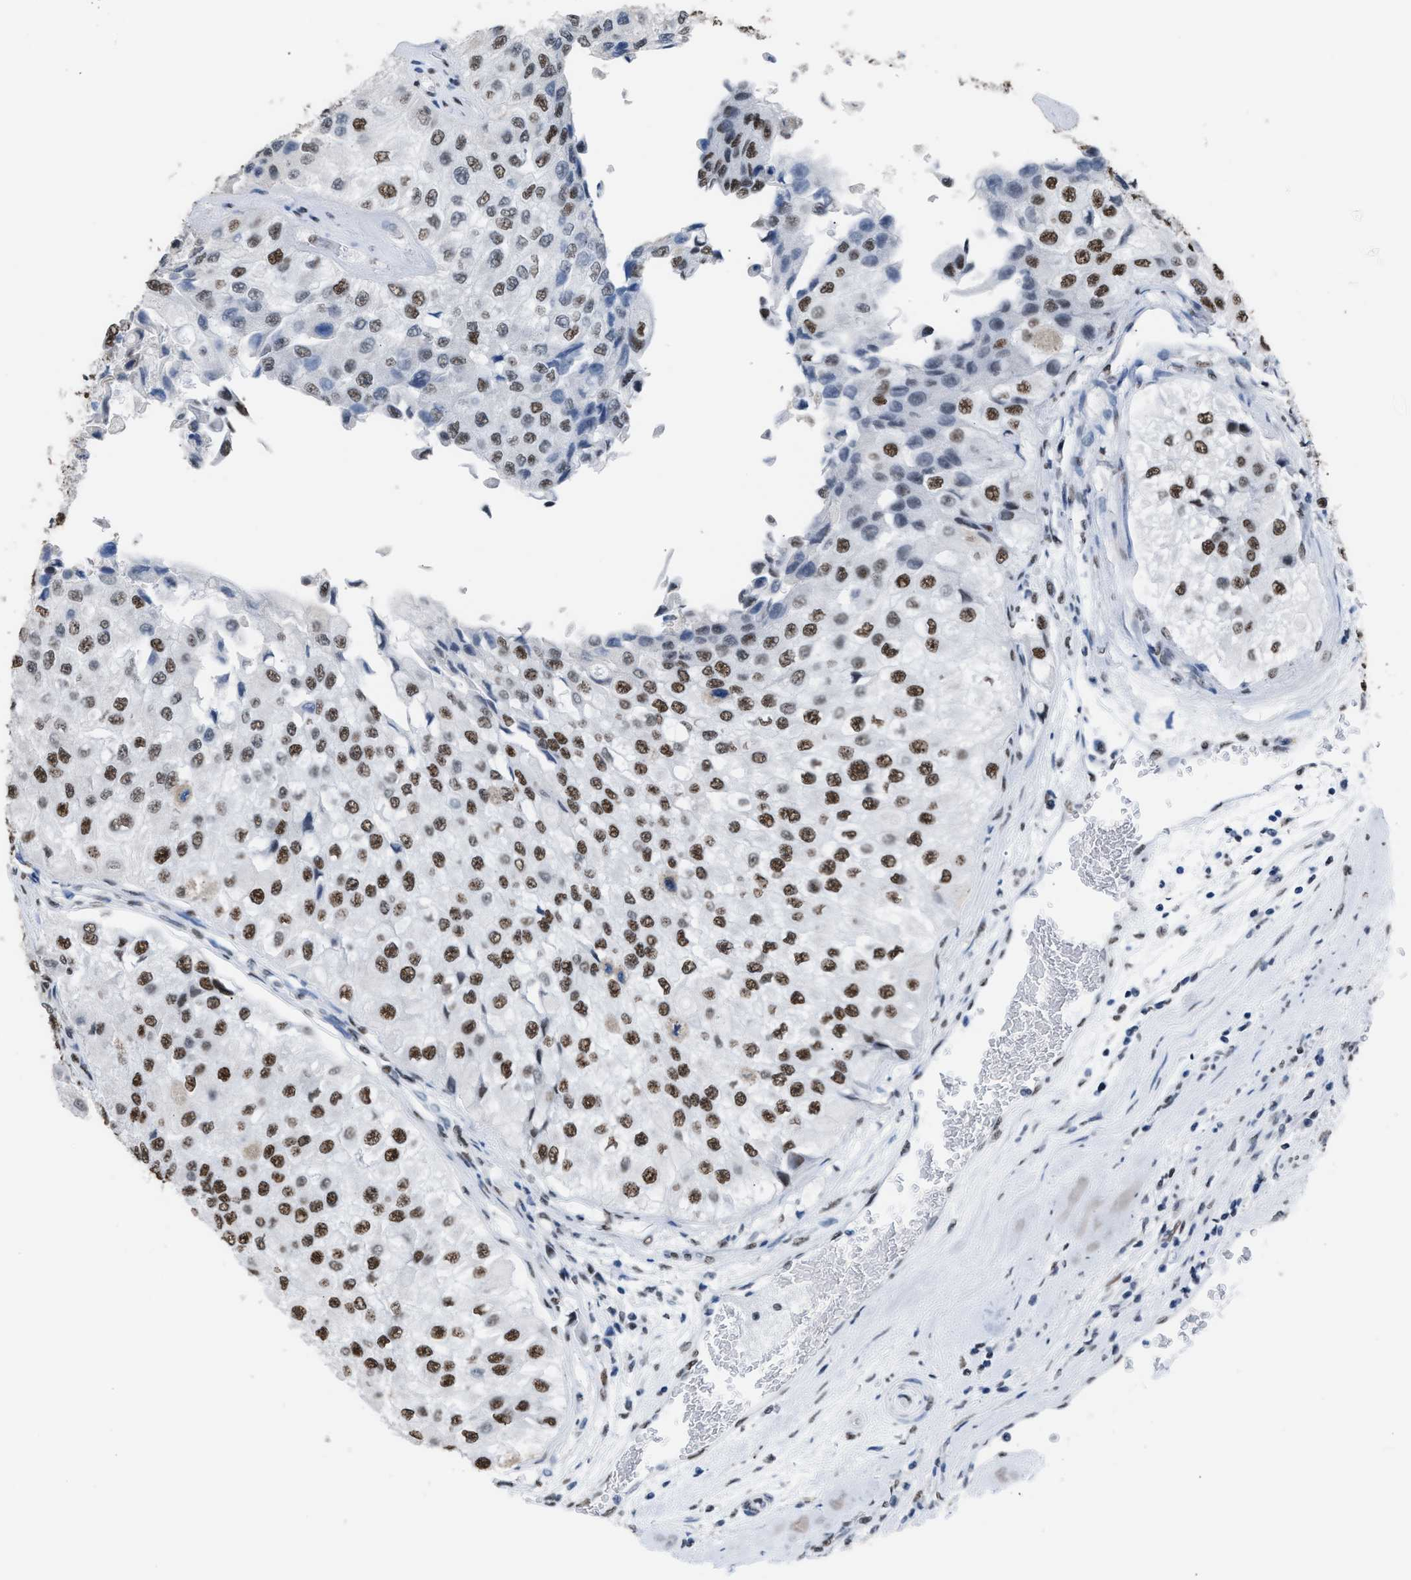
{"staining": {"intensity": "moderate", "quantity": ">75%", "location": "nuclear"}, "tissue": "urothelial cancer", "cell_type": "Tumor cells", "image_type": "cancer", "snomed": [{"axis": "morphology", "description": "Urothelial carcinoma, High grade"}, {"axis": "topography", "description": "Kidney"}, {"axis": "topography", "description": "Urinary bladder"}], "caption": "DAB (3,3'-diaminobenzidine) immunohistochemical staining of urothelial cancer shows moderate nuclear protein positivity in about >75% of tumor cells. (IHC, brightfield microscopy, high magnification).", "gene": "CCAR2", "patient": {"sex": "male", "age": 77}}